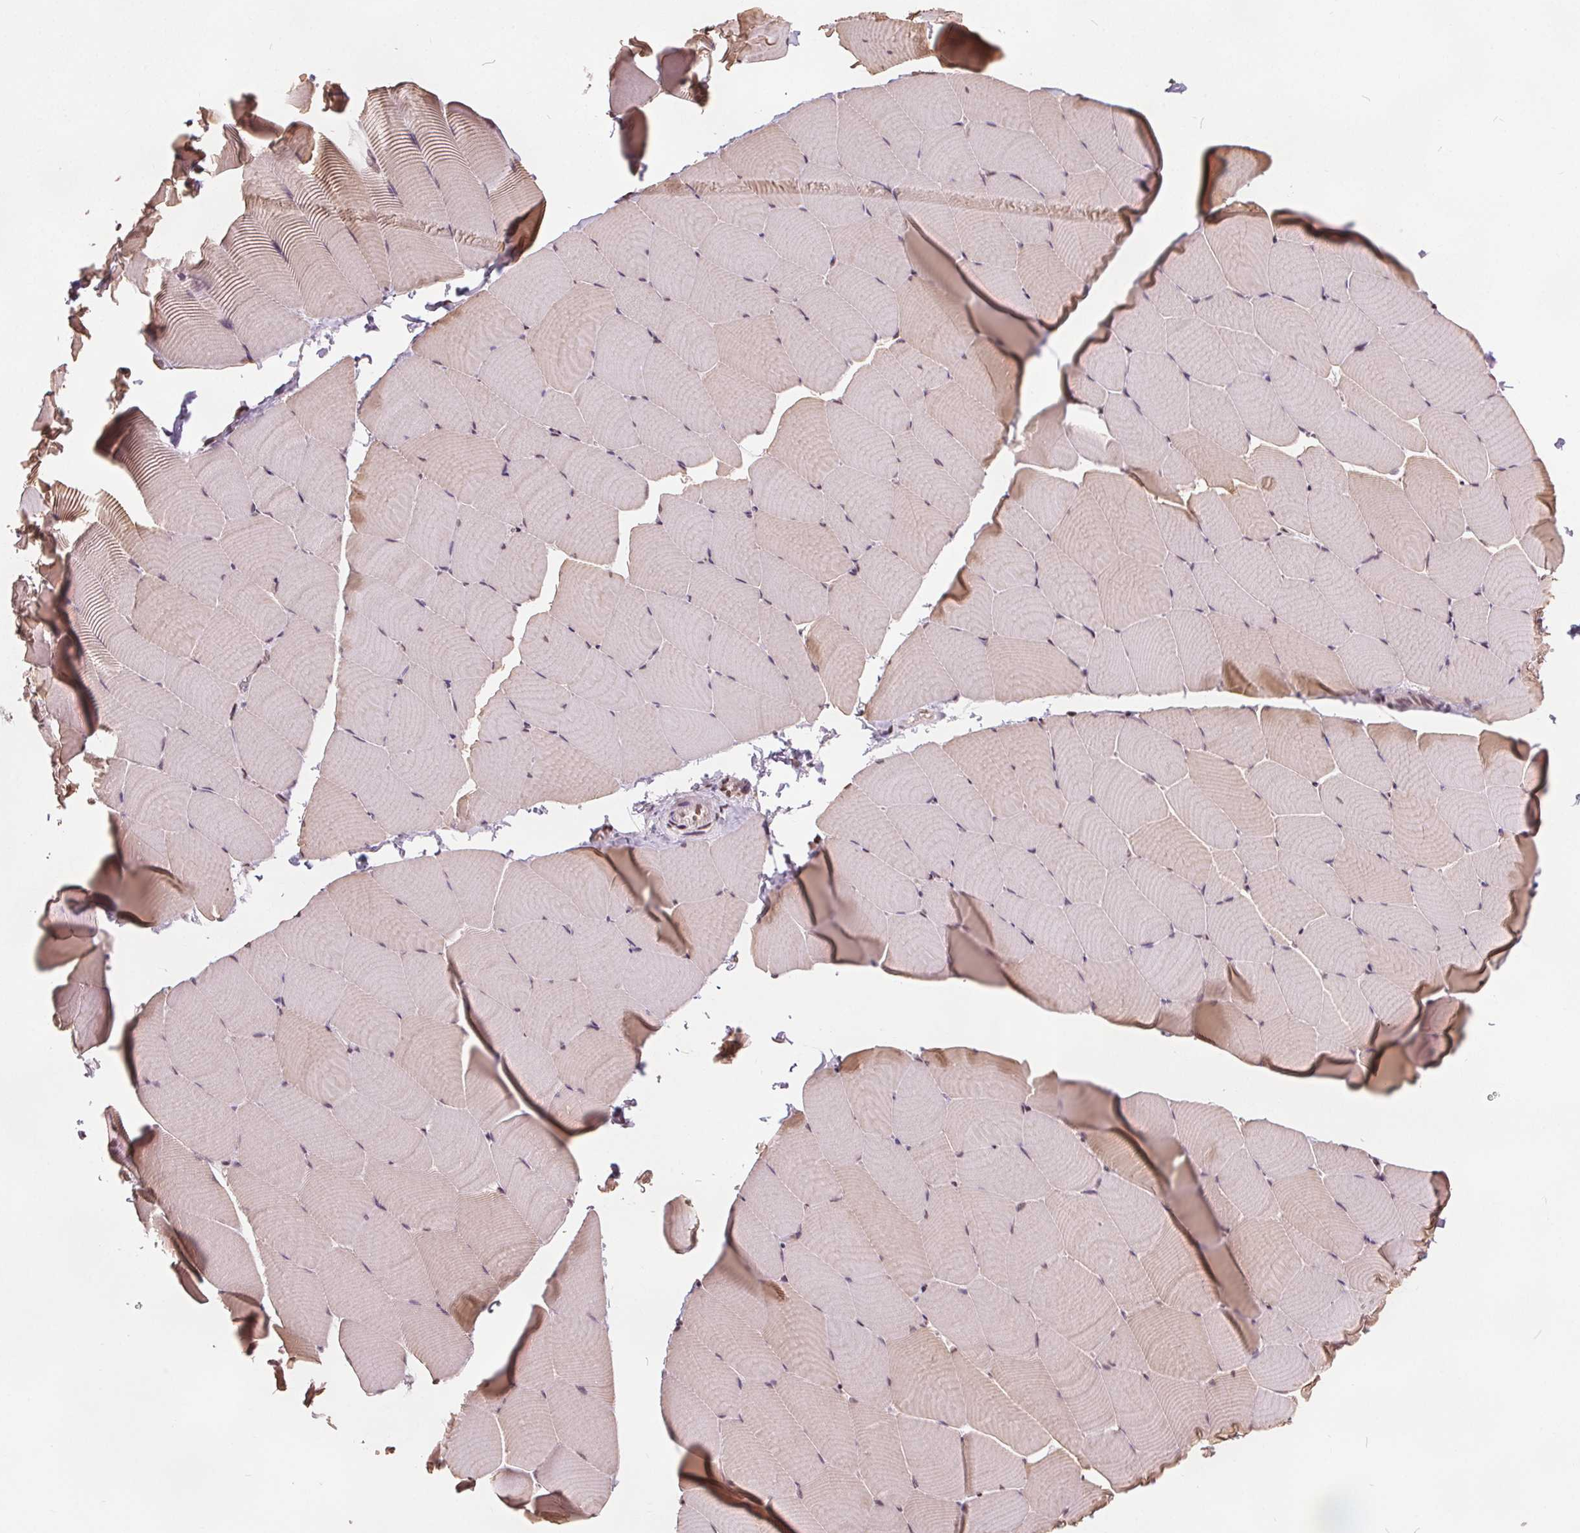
{"staining": {"intensity": "weak", "quantity": "25%-75%", "location": "cytoplasmic/membranous,nuclear"}, "tissue": "skeletal muscle", "cell_type": "Myocytes", "image_type": "normal", "snomed": [{"axis": "morphology", "description": "Normal tissue, NOS"}, {"axis": "topography", "description": "Skeletal muscle"}], "caption": "Protein expression analysis of benign skeletal muscle shows weak cytoplasmic/membranous,nuclear positivity in about 25%-75% of myocytes.", "gene": "ISLR2", "patient": {"sex": "male", "age": 25}}